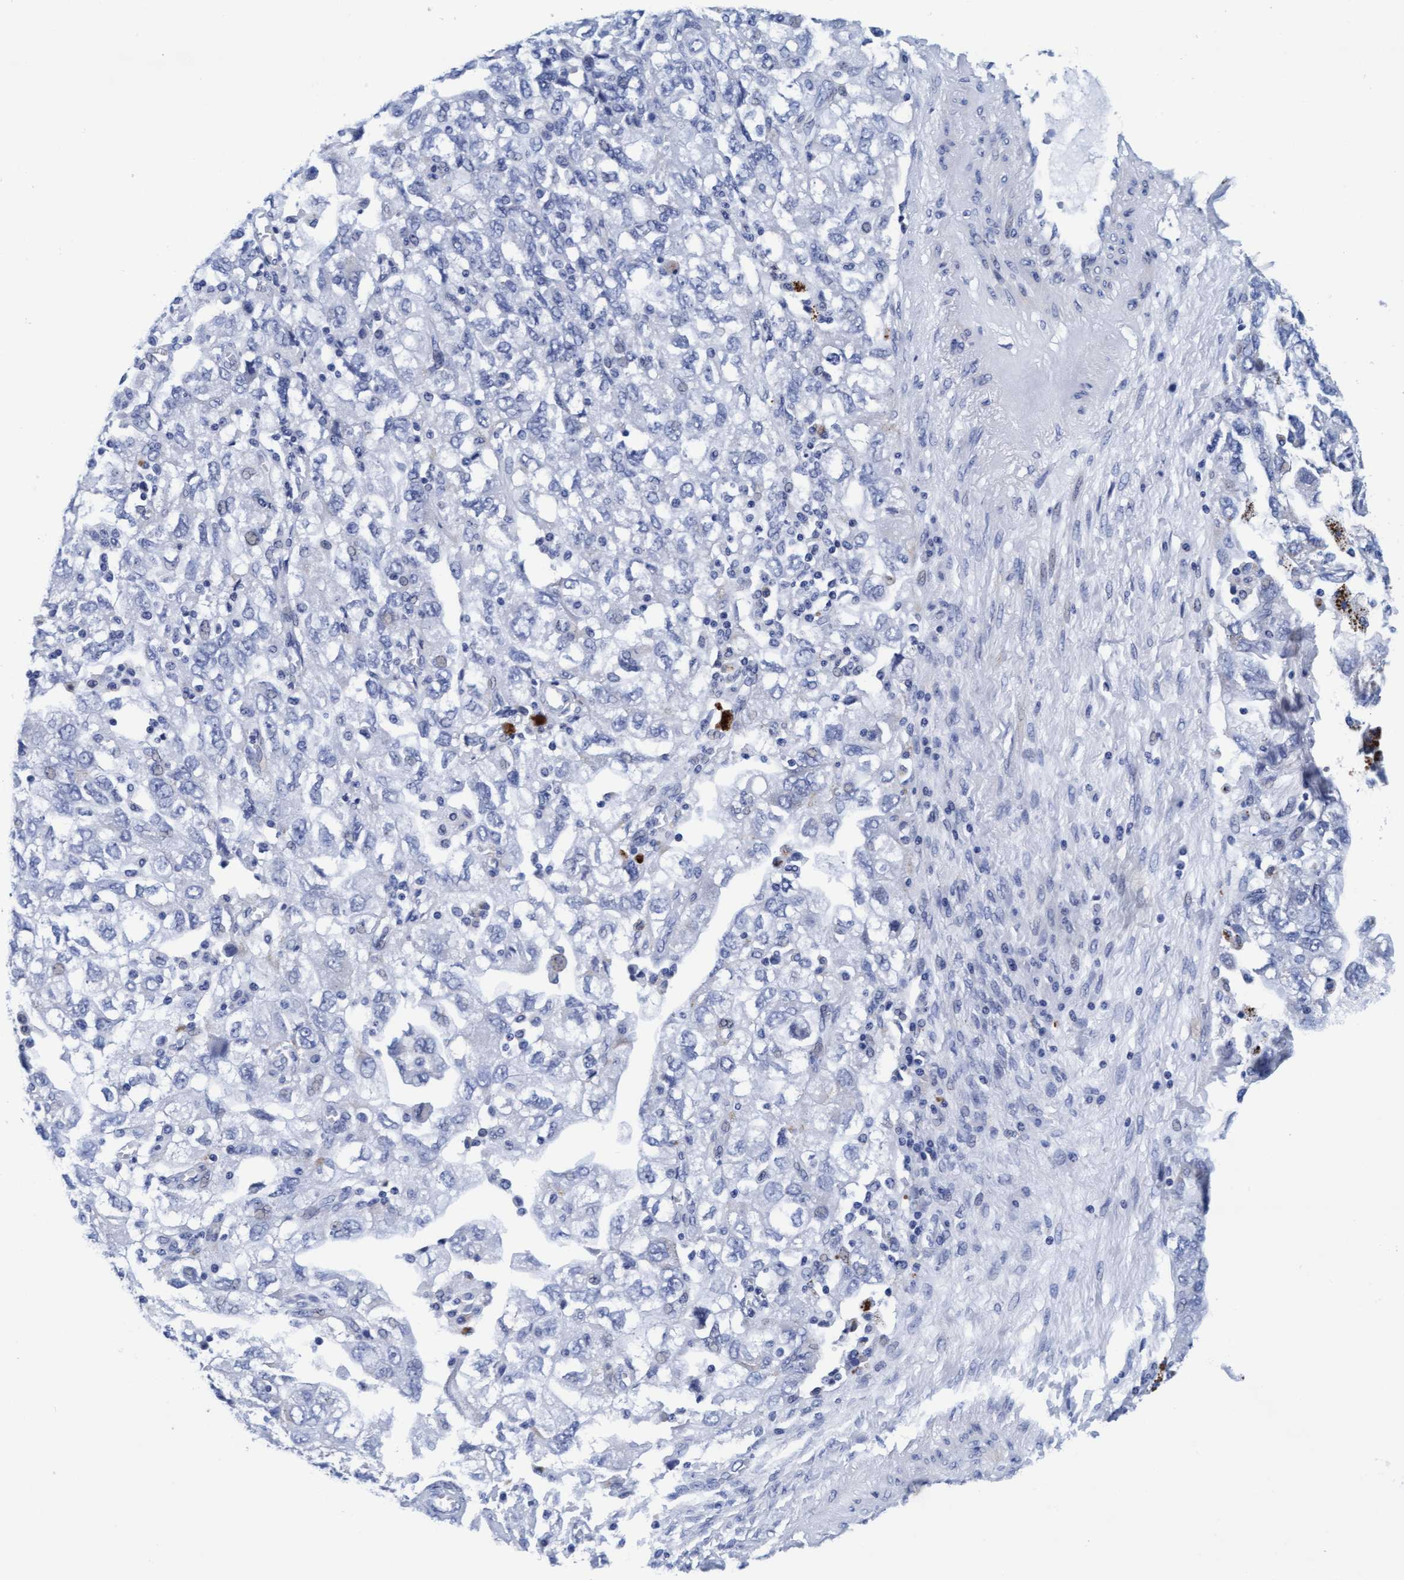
{"staining": {"intensity": "negative", "quantity": "none", "location": "none"}, "tissue": "ovarian cancer", "cell_type": "Tumor cells", "image_type": "cancer", "snomed": [{"axis": "morphology", "description": "Carcinoma, NOS"}, {"axis": "morphology", "description": "Cystadenocarcinoma, serous, NOS"}, {"axis": "topography", "description": "Ovary"}], "caption": "There is no significant positivity in tumor cells of serous cystadenocarcinoma (ovarian). Nuclei are stained in blue.", "gene": "ARSG", "patient": {"sex": "female", "age": 69}}